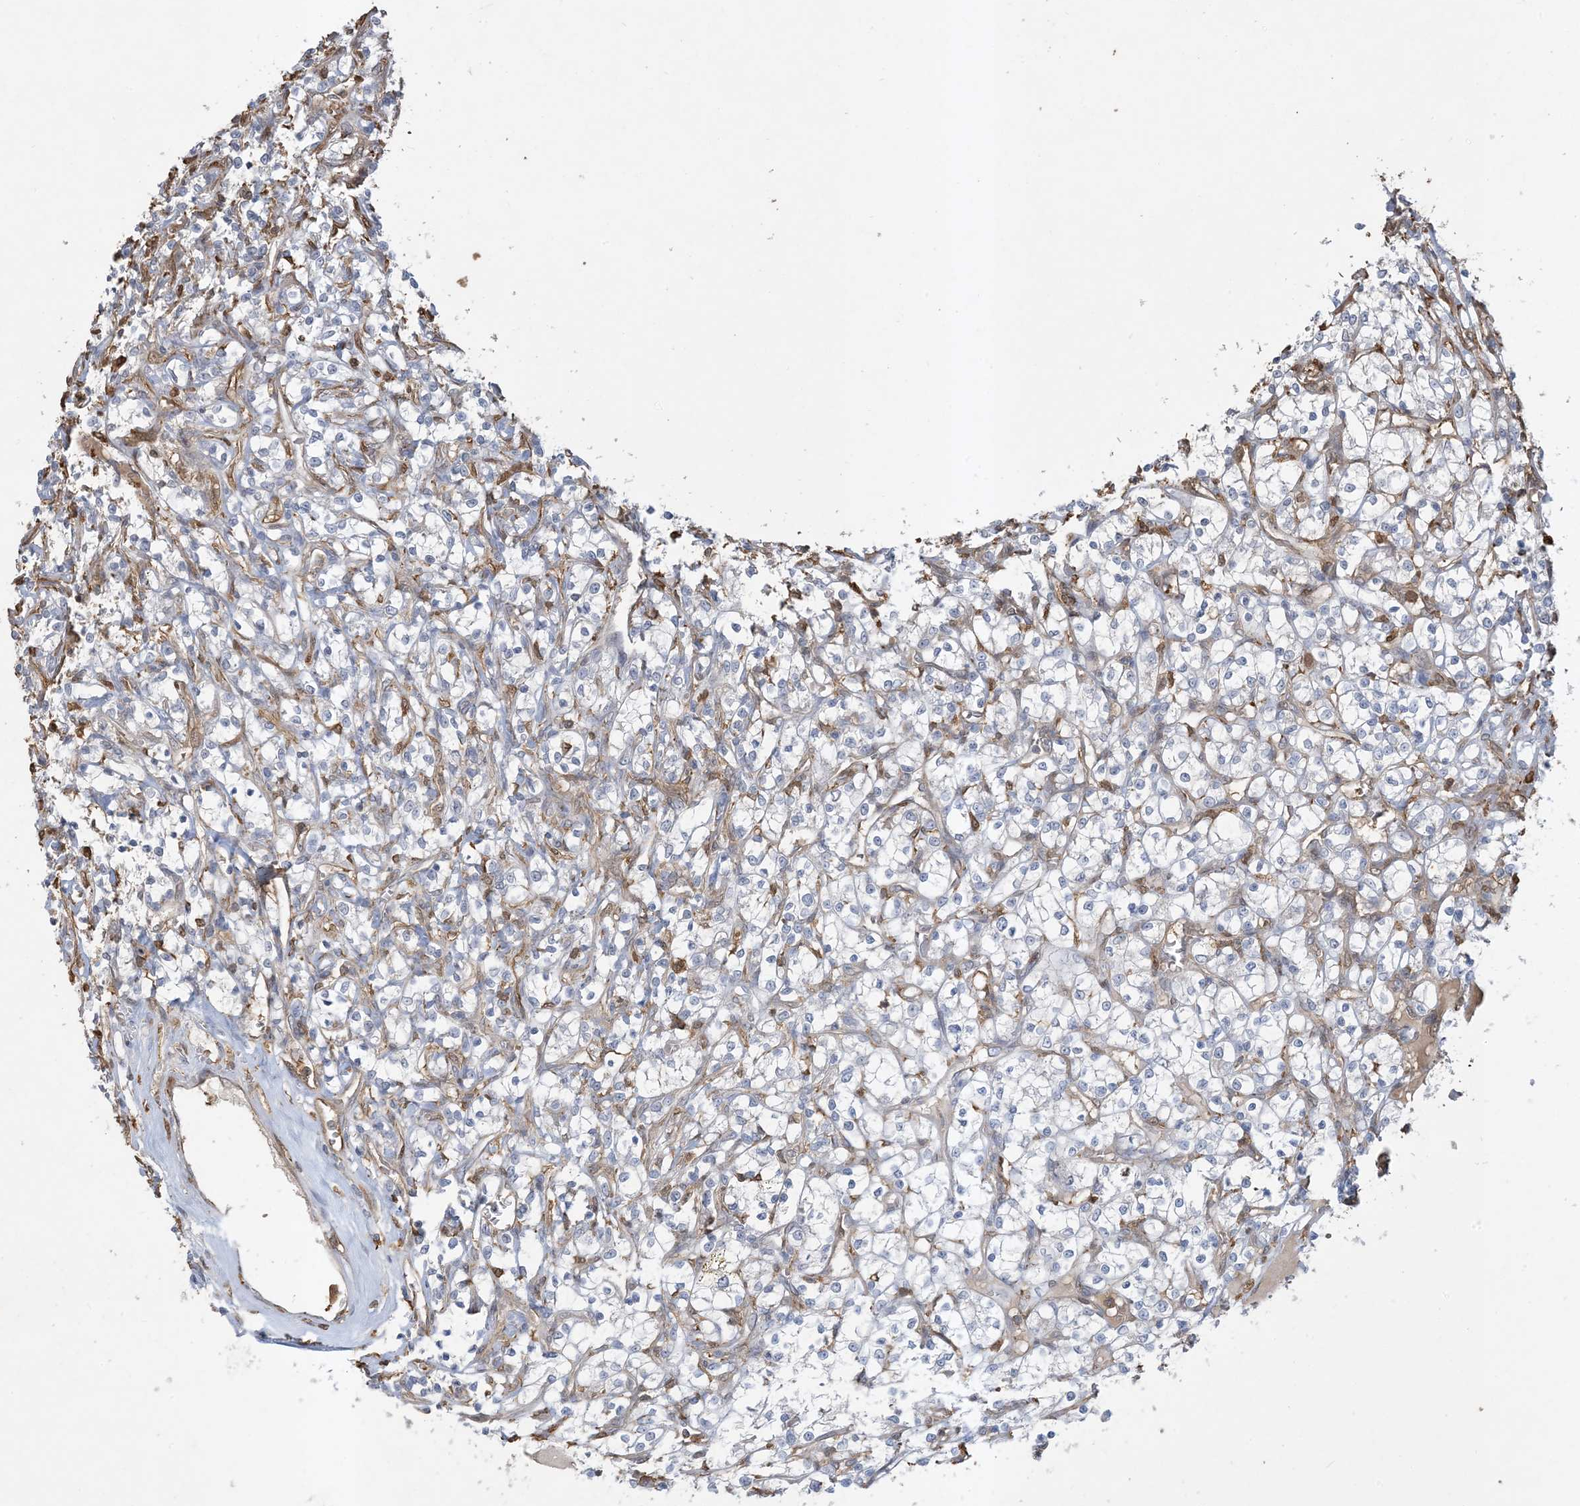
{"staining": {"intensity": "negative", "quantity": "none", "location": "none"}, "tissue": "renal cancer", "cell_type": "Tumor cells", "image_type": "cancer", "snomed": [{"axis": "morphology", "description": "Adenocarcinoma, NOS"}, {"axis": "topography", "description": "Kidney"}], "caption": "An immunohistochemistry histopathology image of adenocarcinoma (renal) is shown. There is no staining in tumor cells of adenocarcinoma (renal).", "gene": "TMSB4X", "patient": {"sex": "female", "age": 69}}